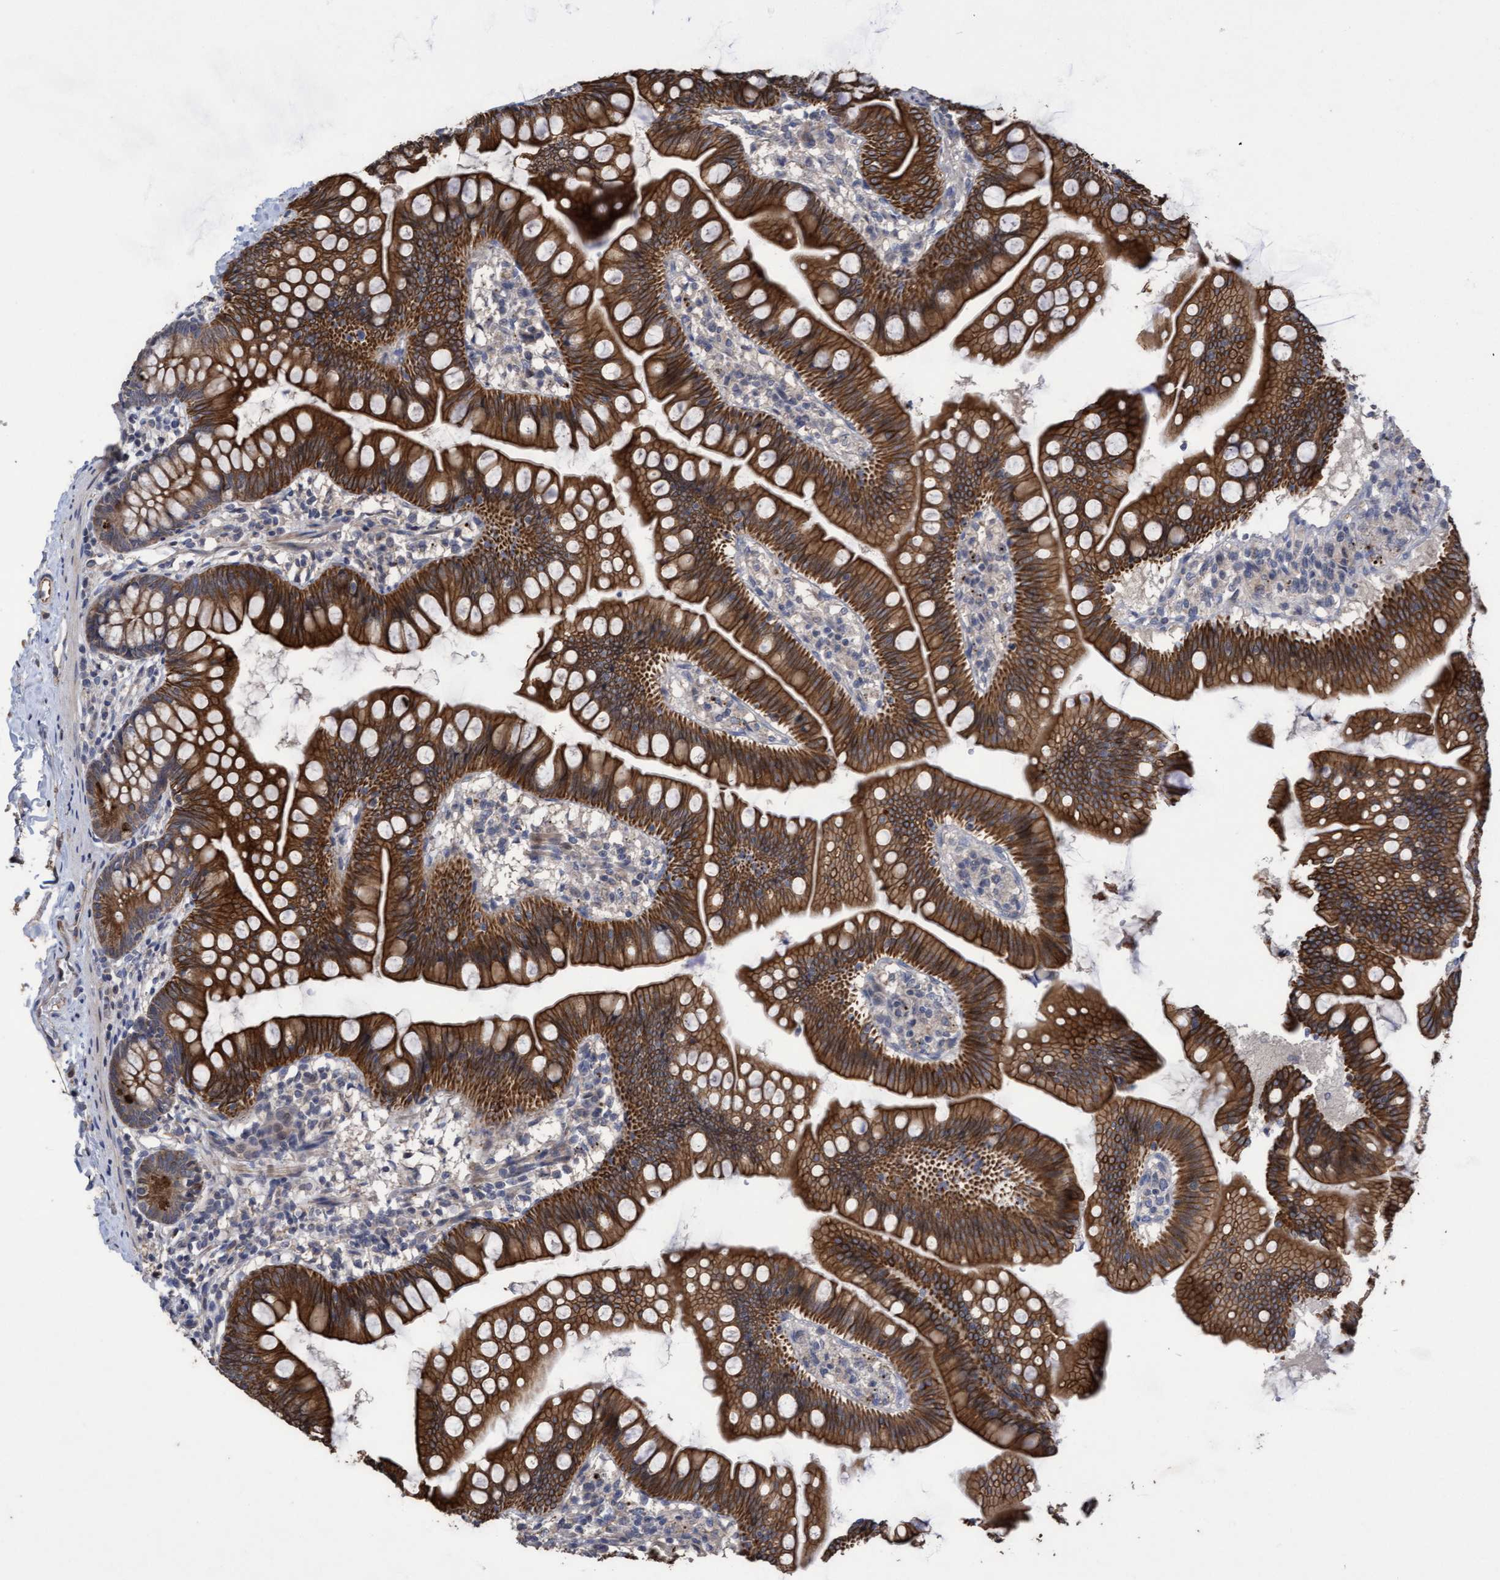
{"staining": {"intensity": "strong", "quantity": ">75%", "location": "cytoplasmic/membranous"}, "tissue": "small intestine", "cell_type": "Glandular cells", "image_type": "normal", "snomed": [{"axis": "morphology", "description": "Normal tissue, NOS"}, {"axis": "topography", "description": "Small intestine"}], "caption": "Protein expression analysis of normal human small intestine reveals strong cytoplasmic/membranous staining in about >75% of glandular cells. Immunohistochemistry (ihc) stains the protein in brown and the nuclei are stained blue.", "gene": "KRT24", "patient": {"sex": "male", "age": 7}}